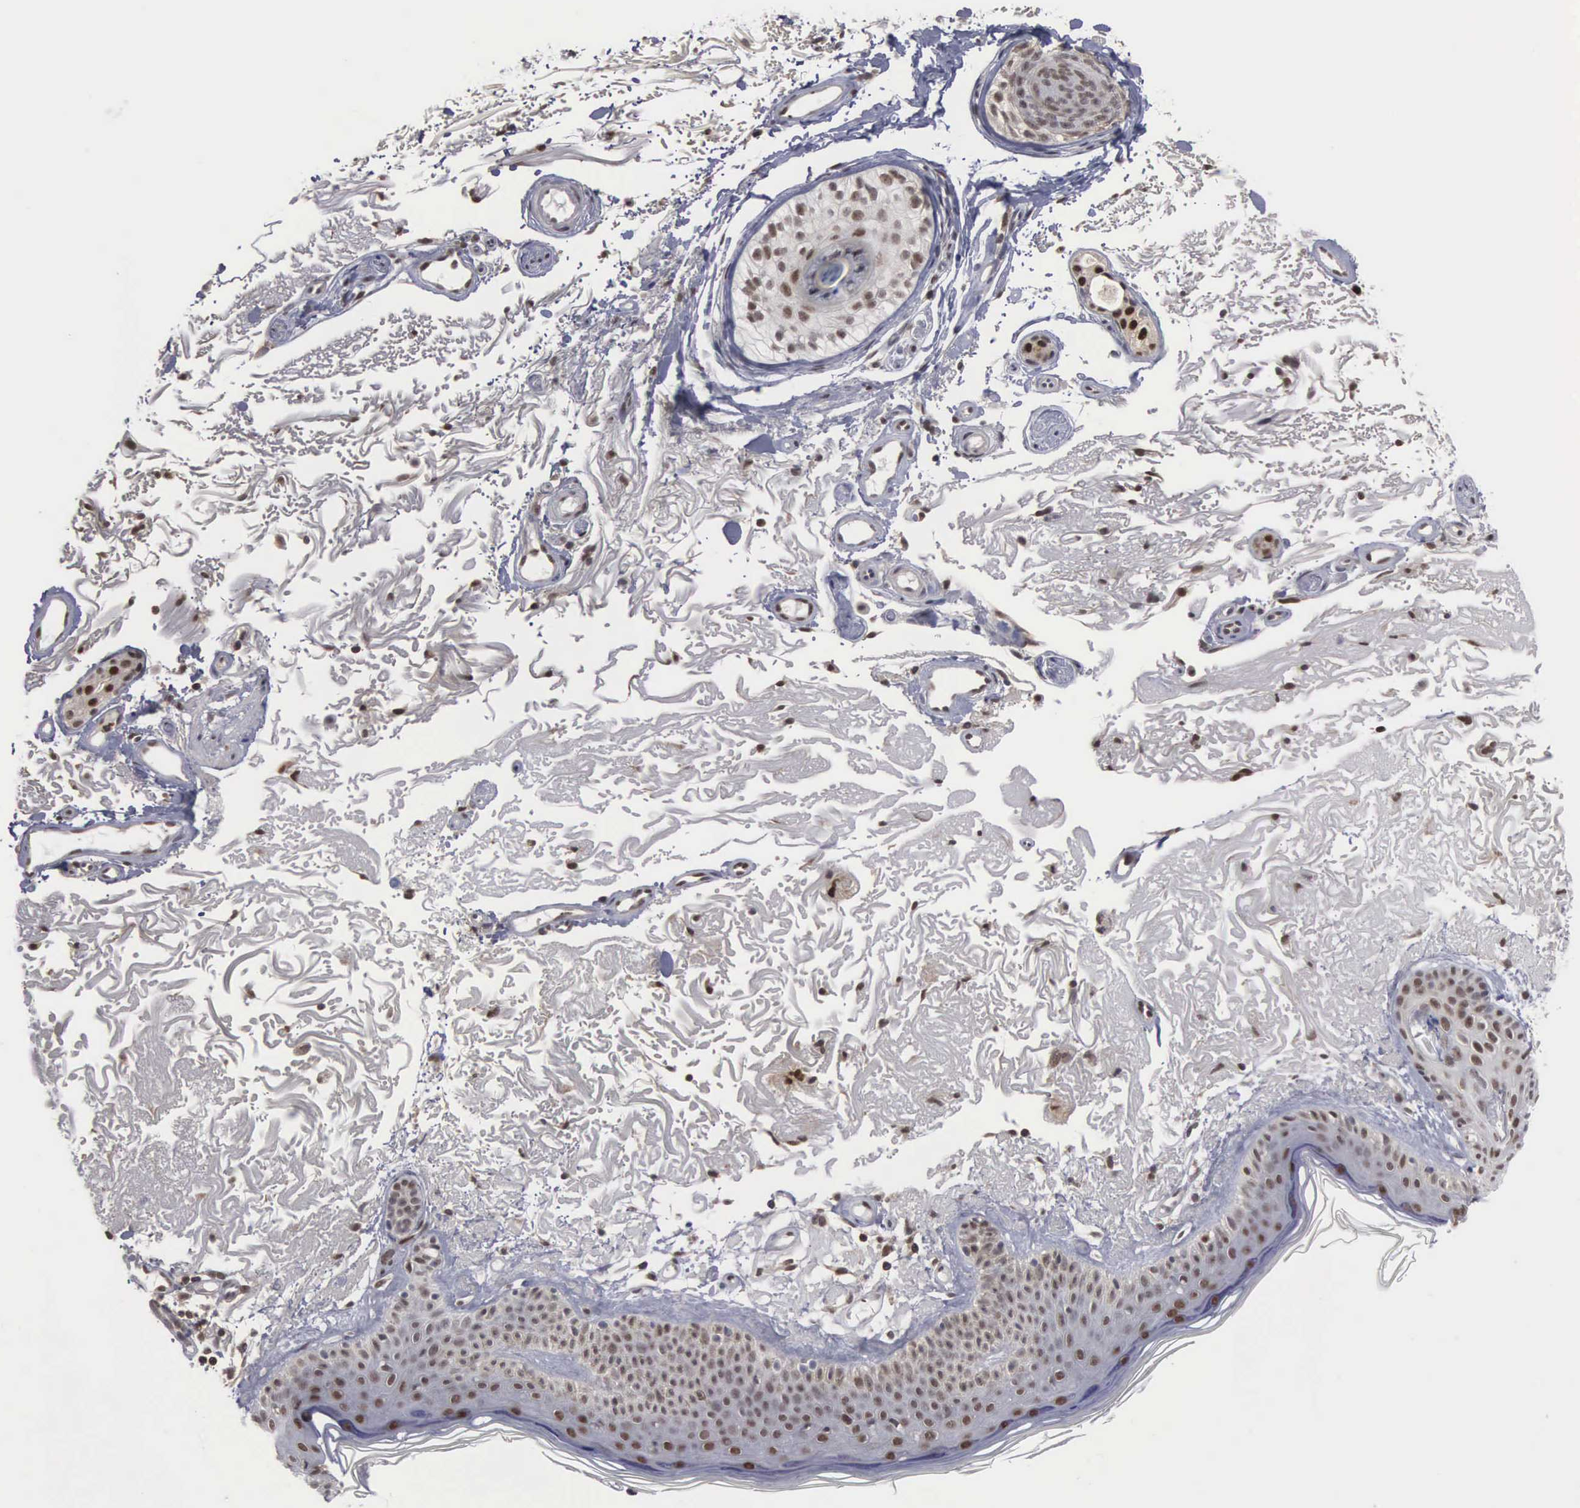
{"staining": {"intensity": "moderate", "quantity": ">75%", "location": "nuclear"}, "tissue": "skin", "cell_type": "Fibroblasts", "image_type": "normal", "snomed": [{"axis": "morphology", "description": "Normal tissue, NOS"}, {"axis": "topography", "description": "Skin"}], "caption": "The image shows immunohistochemical staining of unremarkable skin. There is moderate nuclear expression is identified in about >75% of fibroblasts. (DAB (3,3'-diaminobenzidine) IHC with brightfield microscopy, high magnification).", "gene": "TRMT5", "patient": {"sex": "female", "age": 90}}